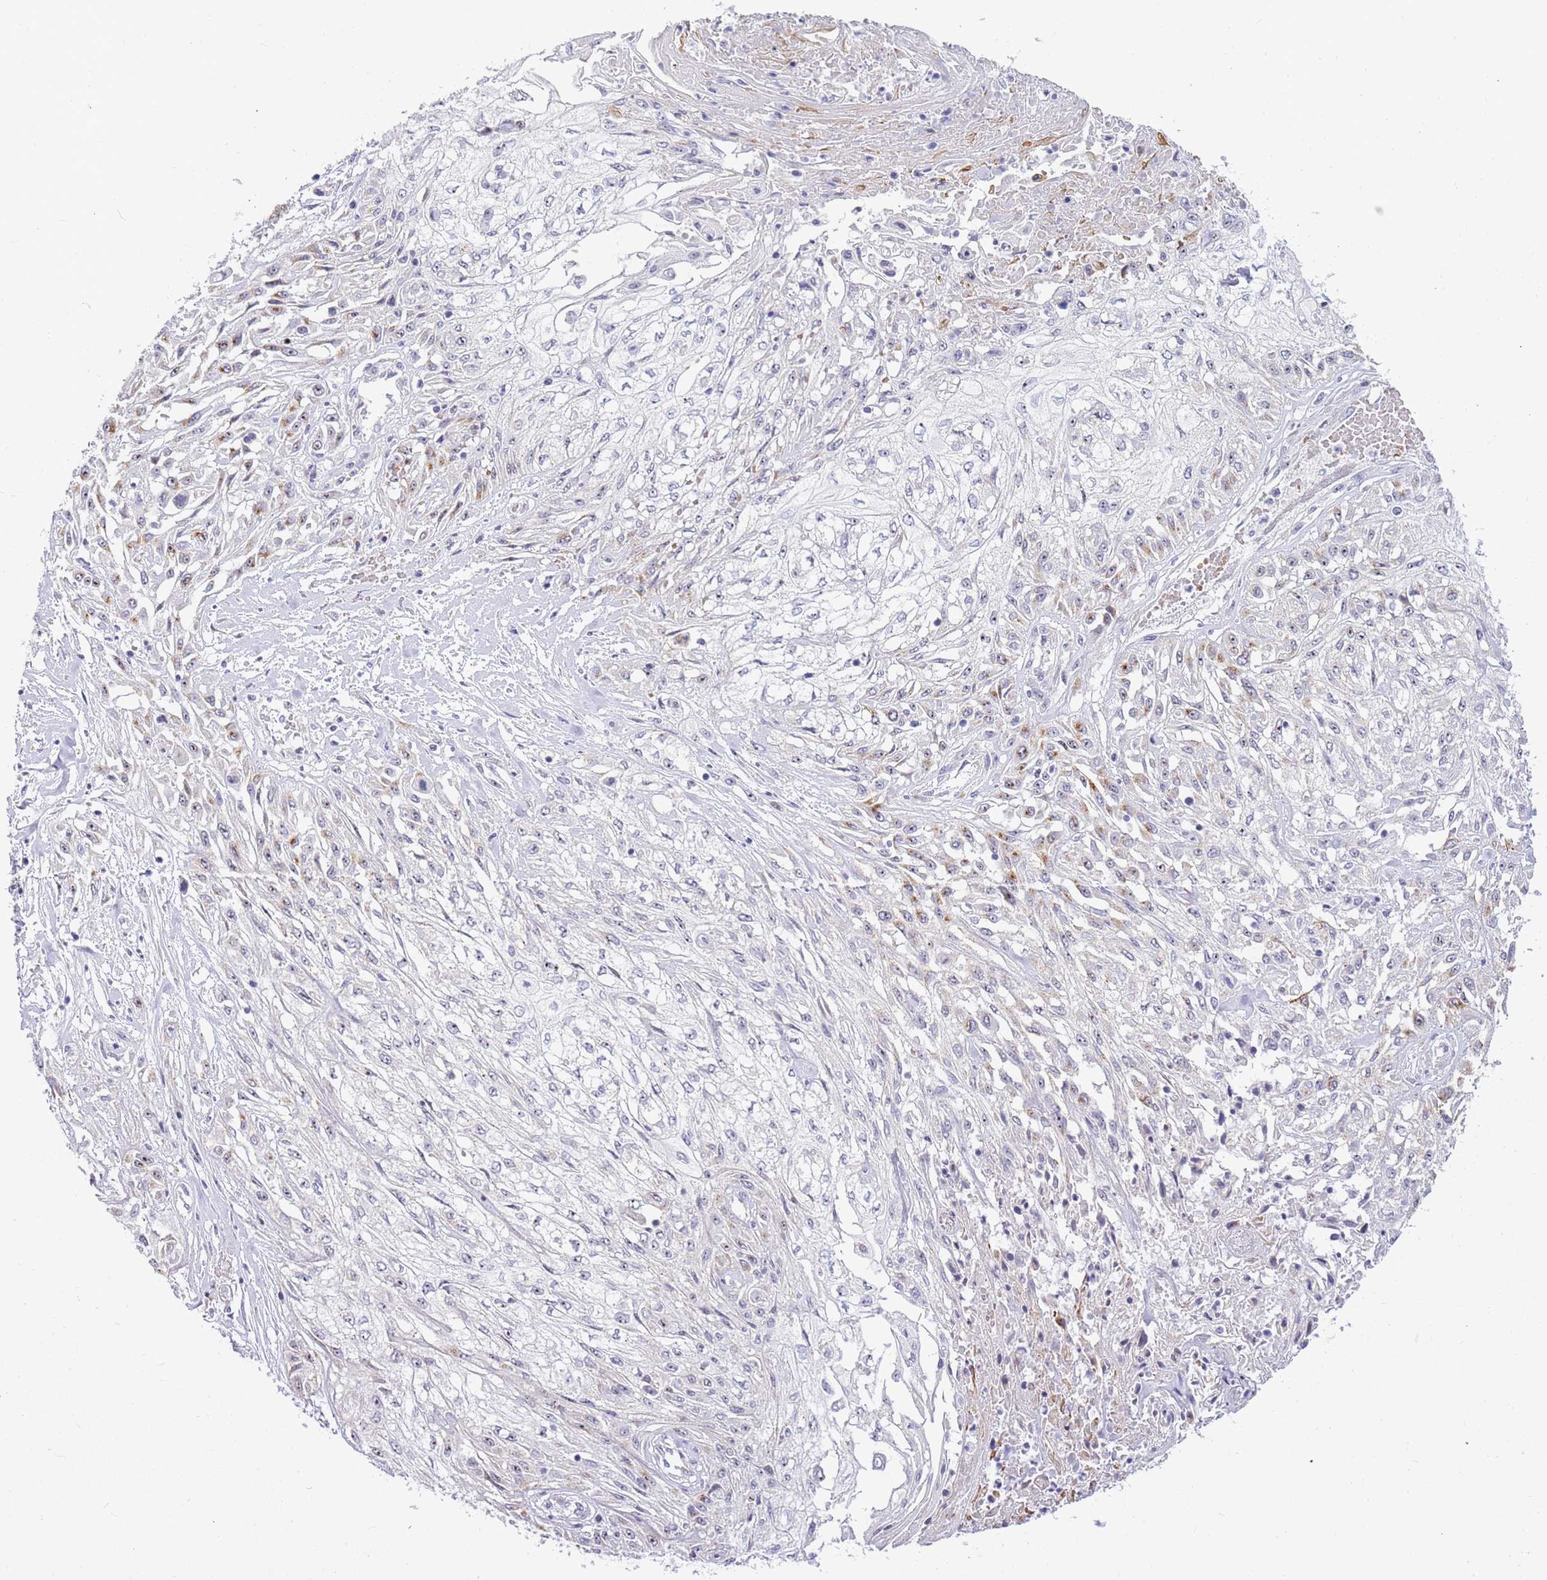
{"staining": {"intensity": "moderate", "quantity": "<25%", "location": "cytoplasmic/membranous"}, "tissue": "skin cancer", "cell_type": "Tumor cells", "image_type": "cancer", "snomed": [{"axis": "morphology", "description": "Squamous cell carcinoma, NOS"}, {"axis": "morphology", "description": "Squamous cell carcinoma, metastatic, NOS"}, {"axis": "topography", "description": "Skin"}, {"axis": "topography", "description": "Lymph node"}], "caption": "Brown immunohistochemical staining in skin cancer (squamous cell carcinoma) displays moderate cytoplasmic/membranous staining in approximately <25% of tumor cells.", "gene": "DNAJA3", "patient": {"sex": "male", "age": 75}}